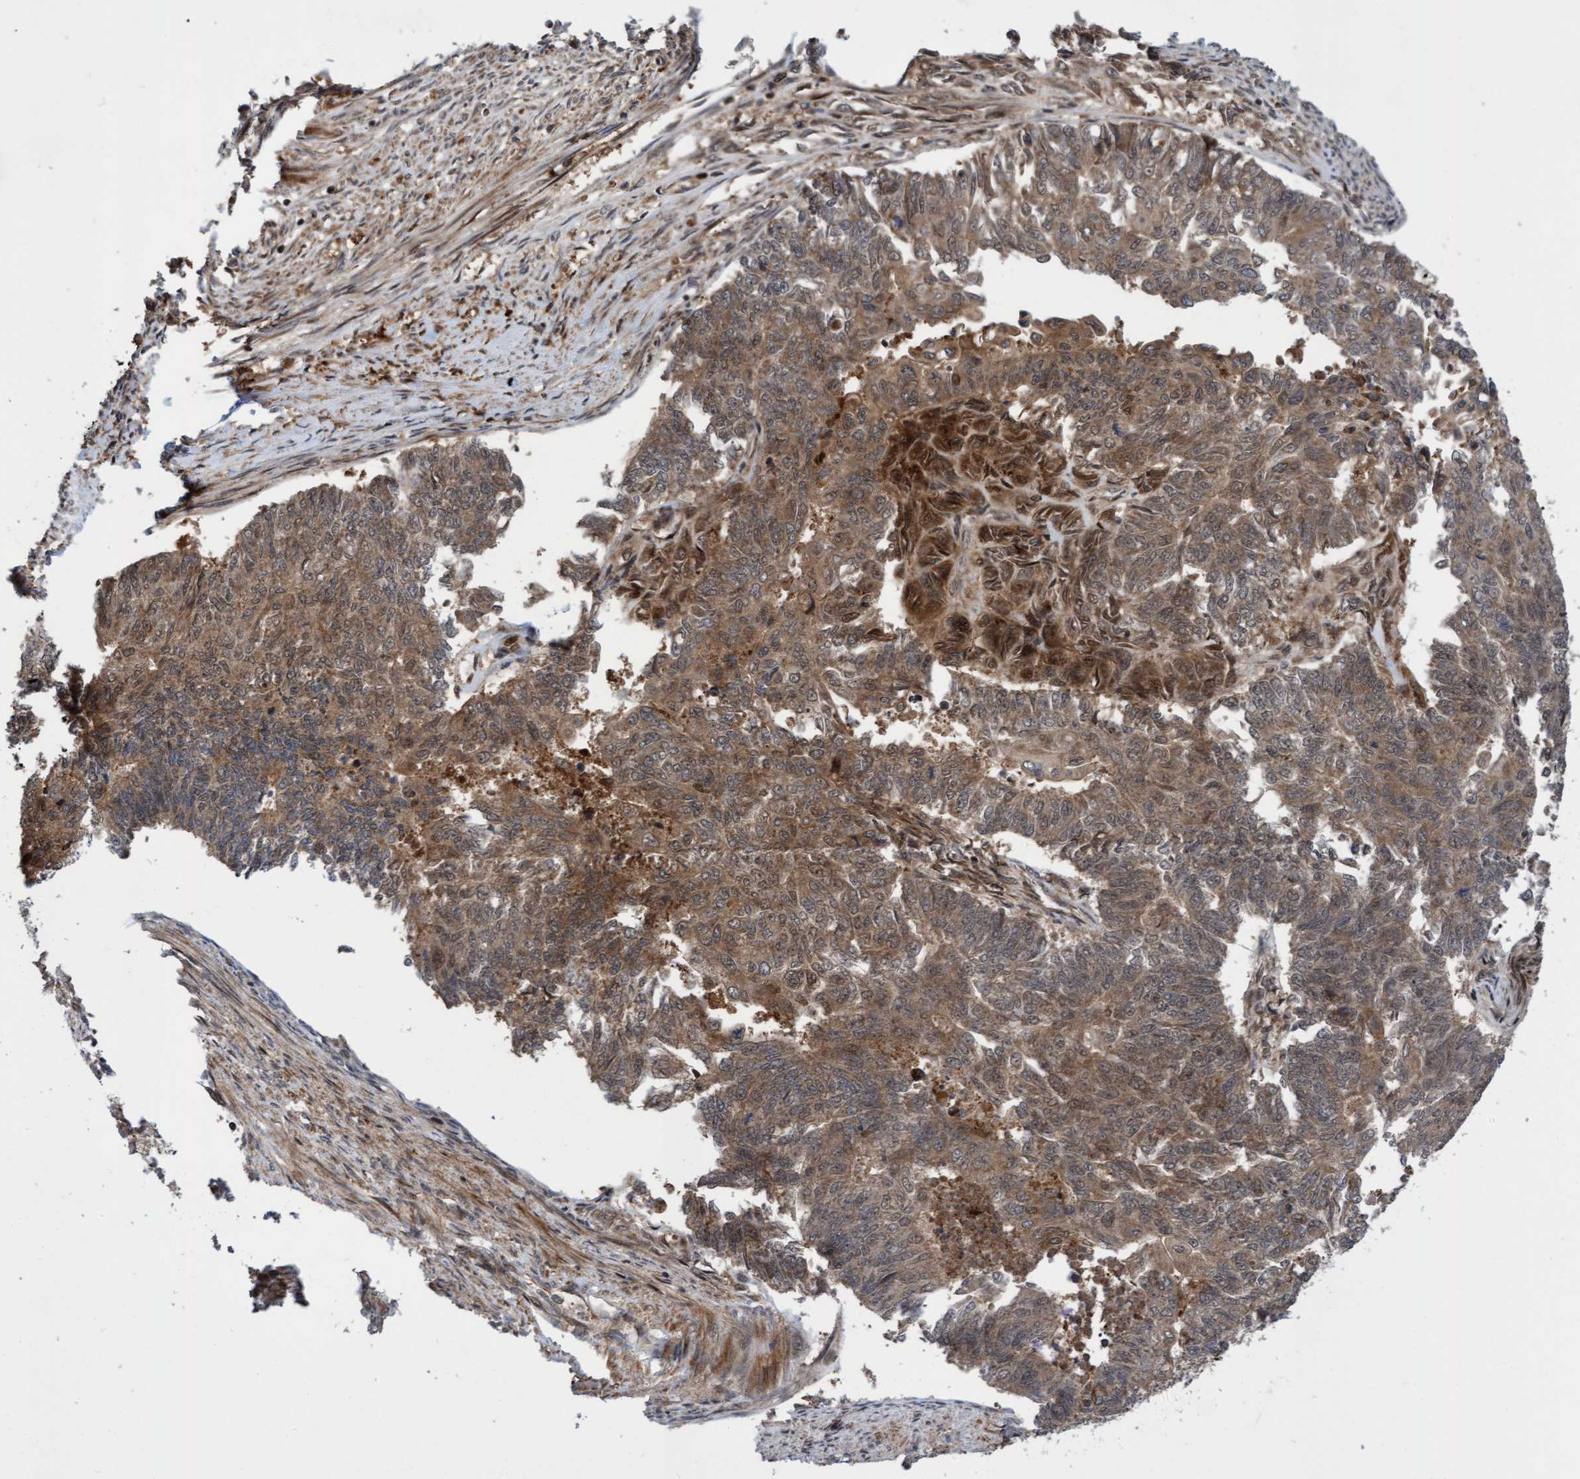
{"staining": {"intensity": "moderate", "quantity": ">75%", "location": "cytoplasmic/membranous"}, "tissue": "endometrial cancer", "cell_type": "Tumor cells", "image_type": "cancer", "snomed": [{"axis": "morphology", "description": "Adenocarcinoma, NOS"}, {"axis": "topography", "description": "Endometrium"}], "caption": "Immunohistochemistry (IHC) (DAB (3,3'-diaminobenzidine)) staining of adenocarcinoma (endometrial) displays moderate cytoplasmic/membranous protein expression in about >75% of tumor cells. (DAB = brown stain, brightfield microscopy at high magnification).", "gene": "ITFG1", "patient": {"sex": "female", "age": 32}}